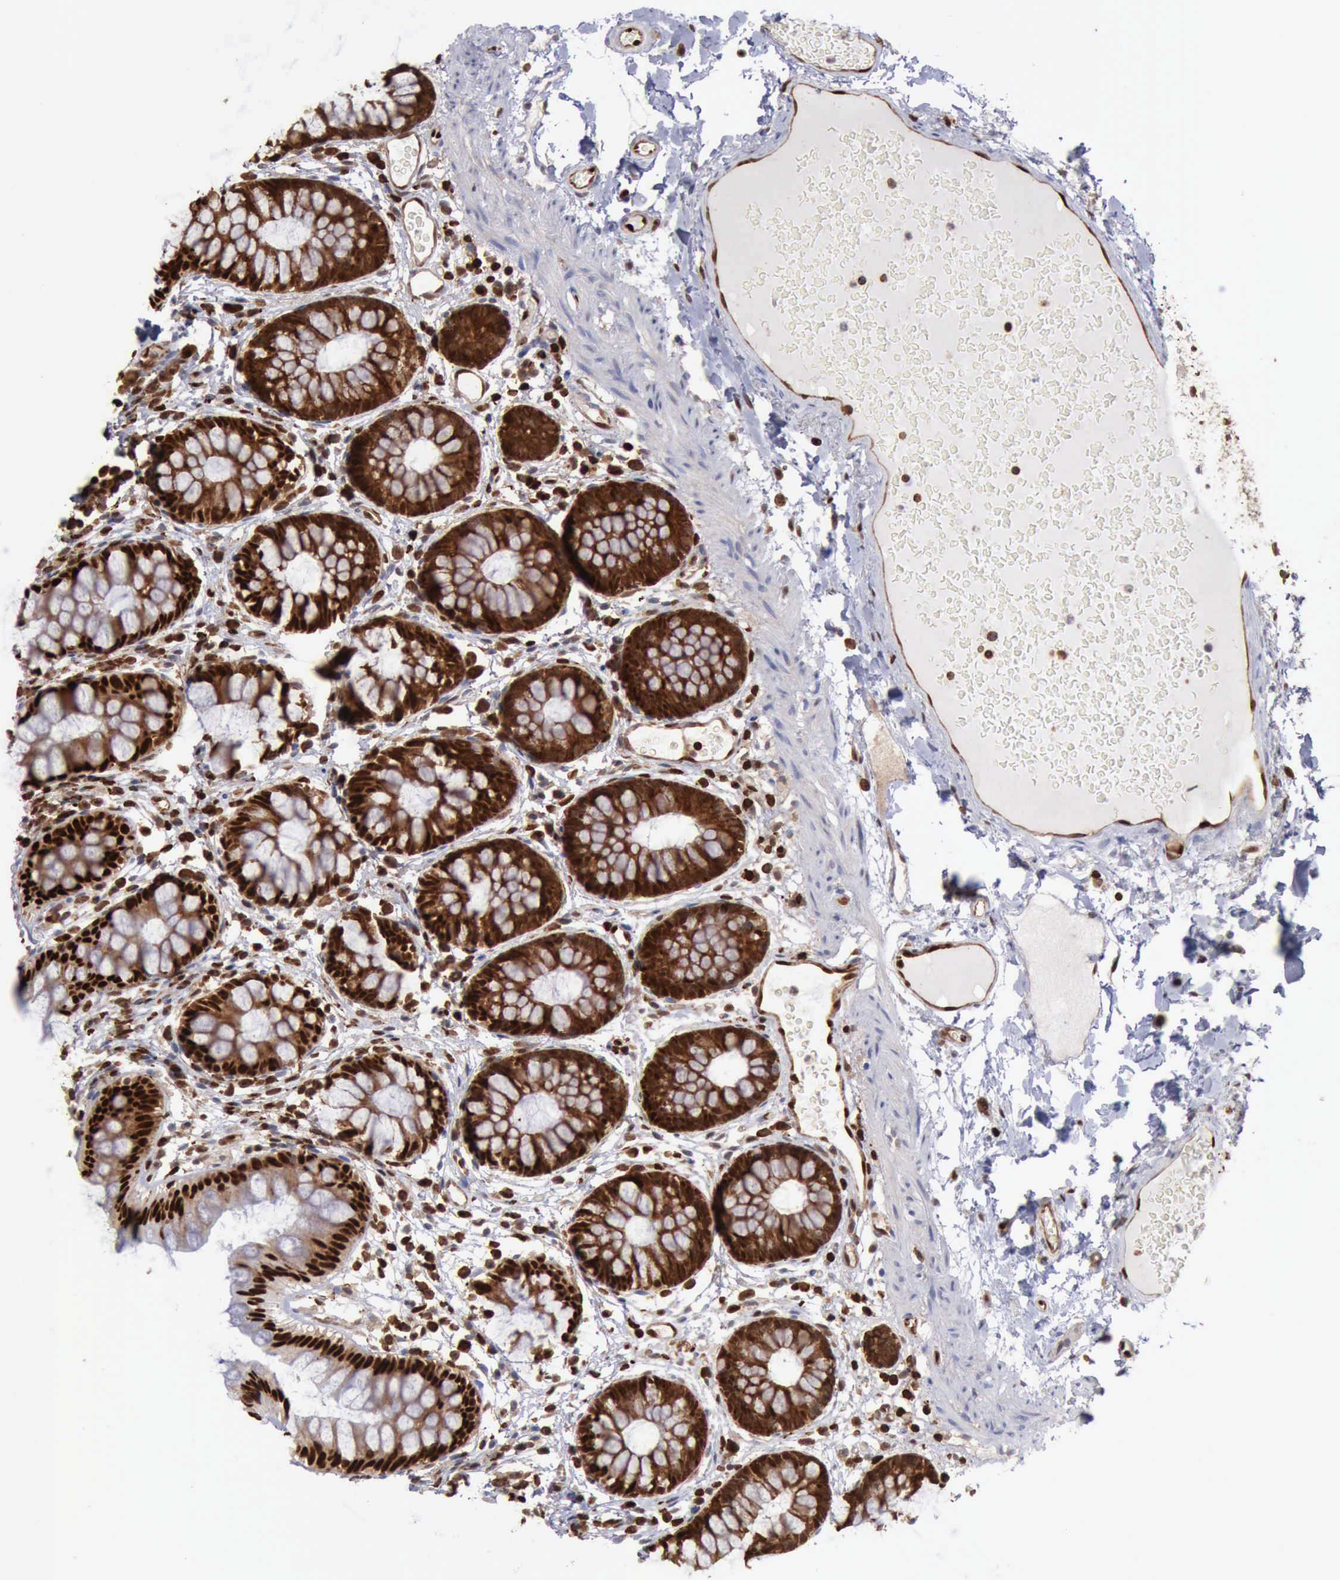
{"staining": {"intensity": "strong", "quantity": ">75%", "location": "cytoplasmic/membranous,nuclear"}, "tissue": "colon", "cell_type": "Endothelial cells", "image_type": "normal", "snomed": [{"axis": "morphology", "description": "Normal tissue, NOS"}, {"axis": "topography", "description": "Smooth muscle"}, {"axis": "topography", "description": "Colon"}], "caption": "Immunohistochemical staining of unremarkable human colon shows high levels of strong cytoplasmic/membranous,nuclear expression in approximately >75% of endothelial cells.", "gene": "PDCD4", "patient": {"sex": "male", "age": 67}}